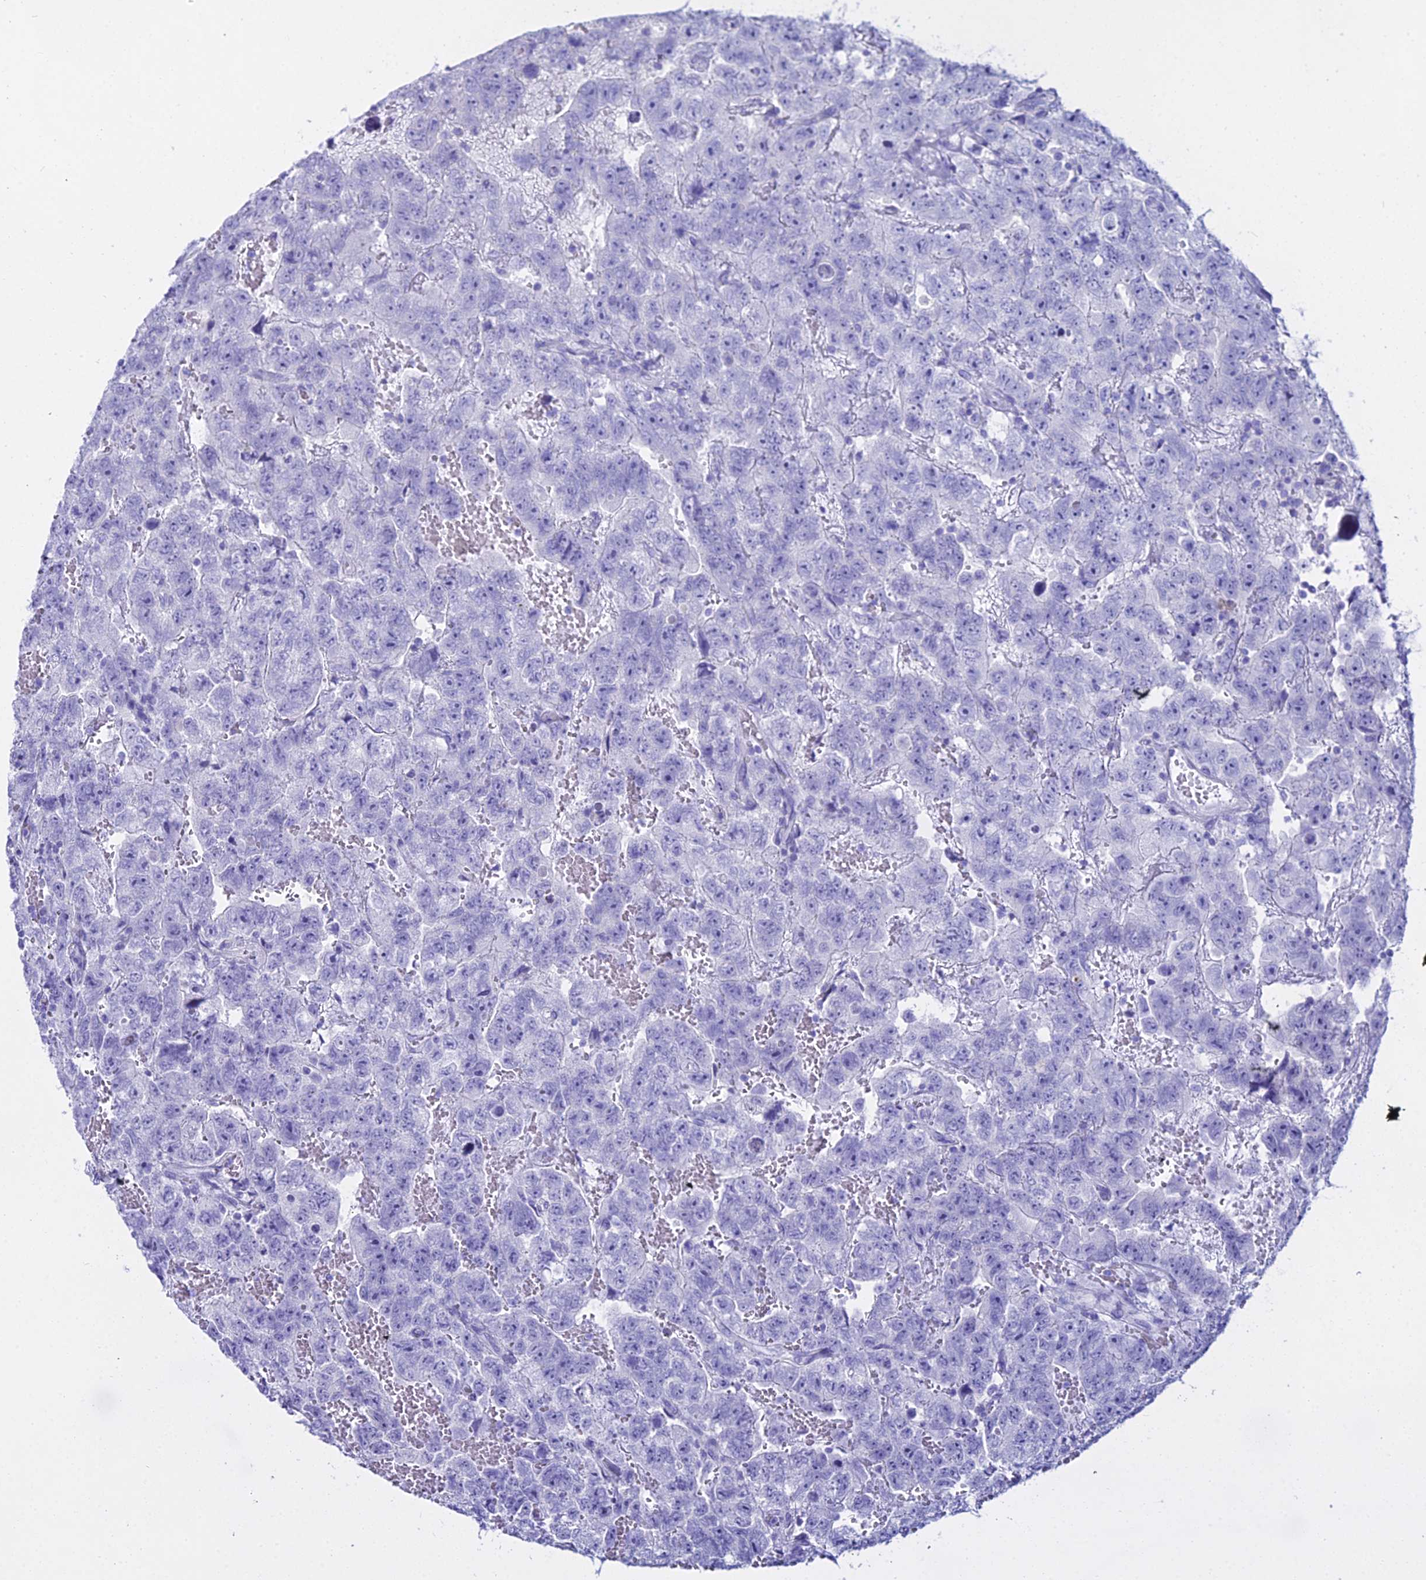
{"staining": {"intensity": "negative", "quantity": "none", "location": "none"}, "tissue": "testis cancer", "cell_type": "Tumor cells", "image_type": "cancer", "snomed": [{"axis": "morphology", "description": "Carcinoma, Embryonal, NOS"}, {"axis": "topography", "description": "Testis"}], "caption": "The immunohistochemistry photomicrograph has no significant staining in tumor cells of testis embryonal carcinoma tissue. (DAB immunohistochemistry (IHC), high magnification).", "gene": "CGB2", "patient": {"sex": "male", "age": 45}}